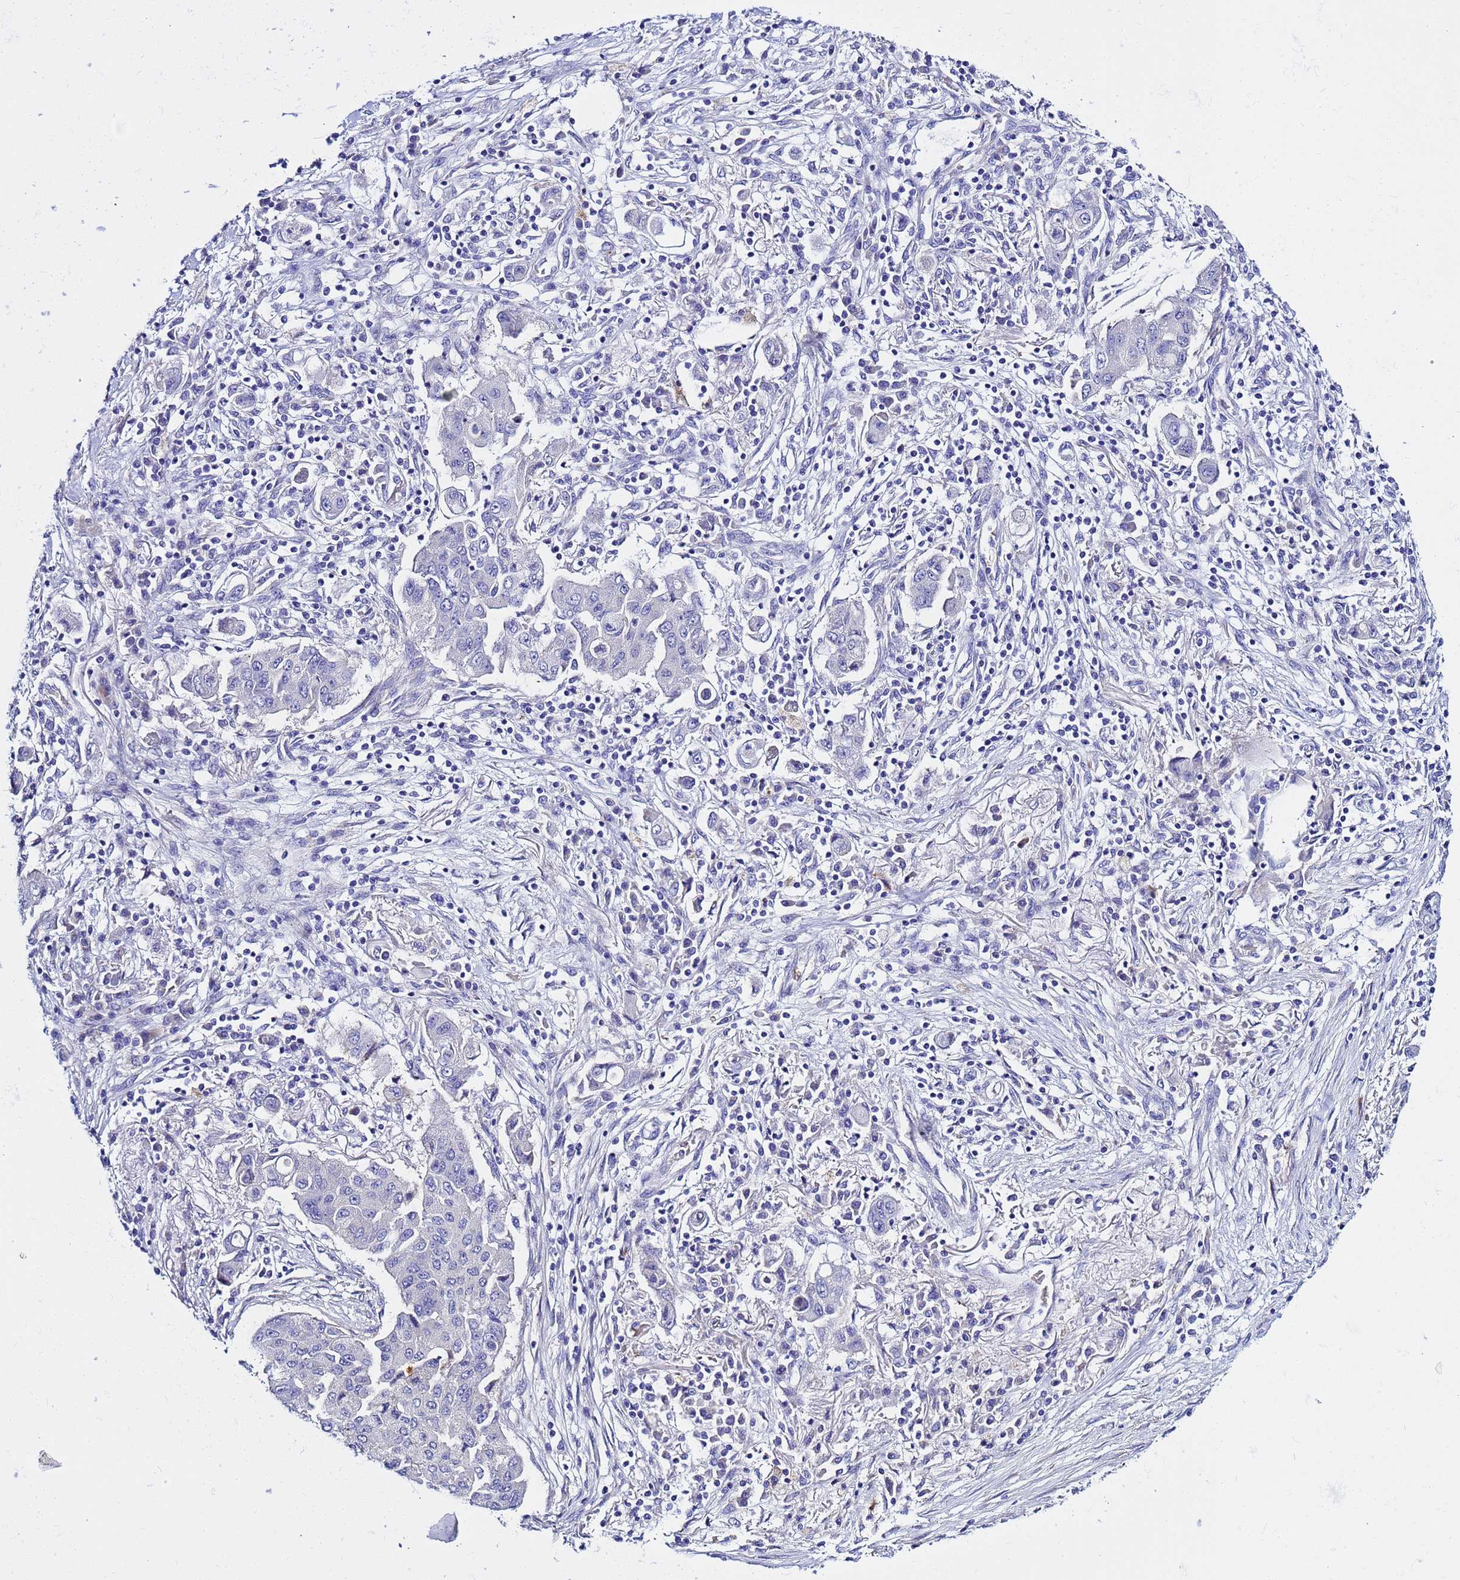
{"staining": {"intensity": "negative", "quantity": "none", "location": "none"}, "tissue": "lung cancer", "cell_type": "Tumor cells", "image_type": "cancer", "snomed": [{"axis": "morphology", "description": "Squamous cell carcinoma, NOS"}, {"axis": "topography", "description": "Lung"}], "caption": "Immunohistochemistry (IHC) of human lung cancer (squamous cell carcinoma) exhibits no expression in tumor cells.", "gene": "USP18", "patient": {"sex": "male", "age": 74}}